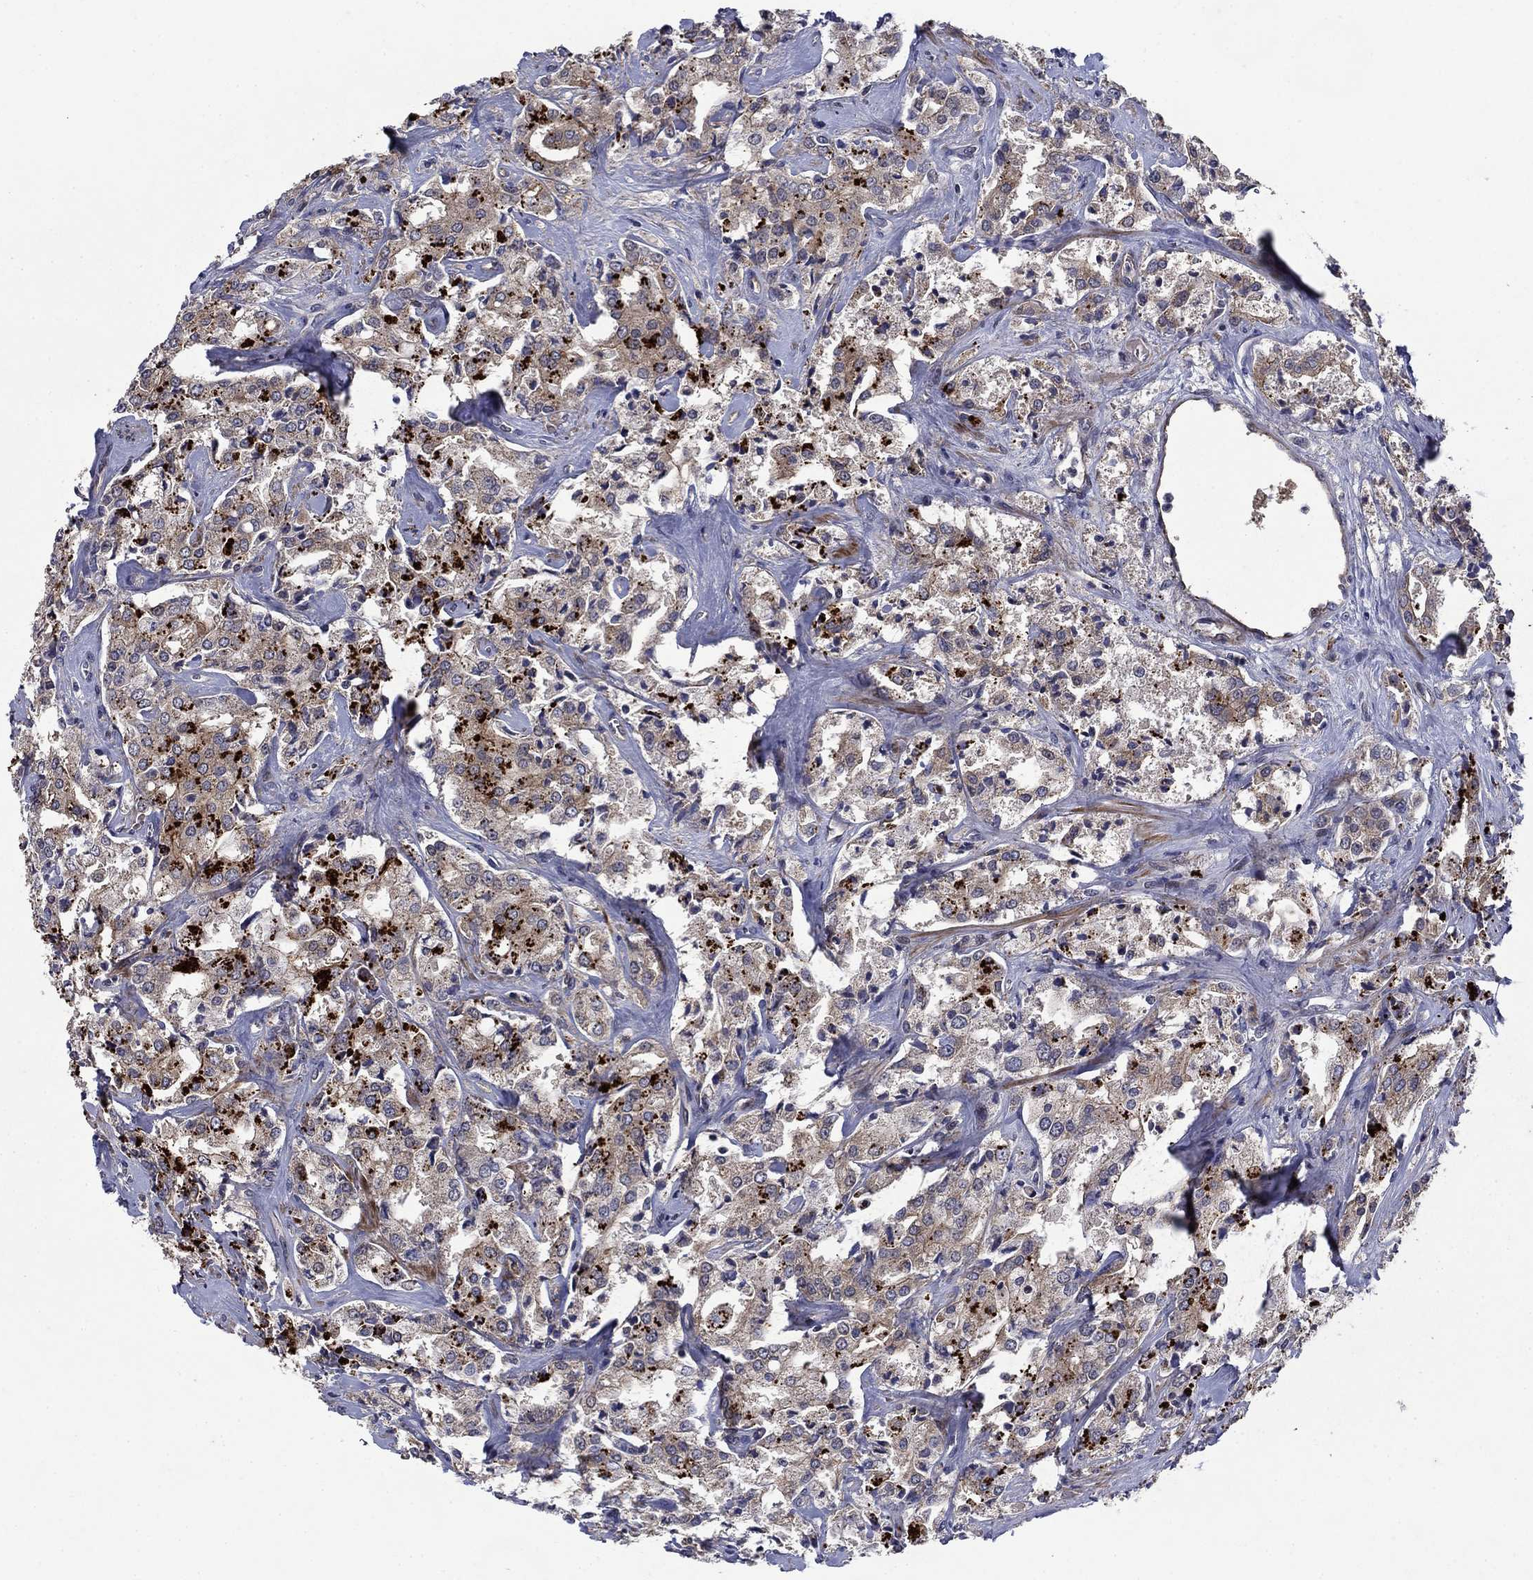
{"staining": {"intensity": "weak", "quantity": ">75%", "location": "cytoplasmic/membranous"}, "tissue": "prostate cancer", "cell_type": "Tumor cells", "image_type": "cancer", "snomed": [{"axis": "morphology", "description": "Adenocarcinoma, NOS"}, {"axis": "topography", "description": "Prostate"}], "caption": "Tumor cells demonstrate weak cytoplasmic/membranous positivity in about >75% of cells in prostate adenocarcinoma.", "gene": "SLC7A1", "patient": {"sex": "male", "age": 66}}